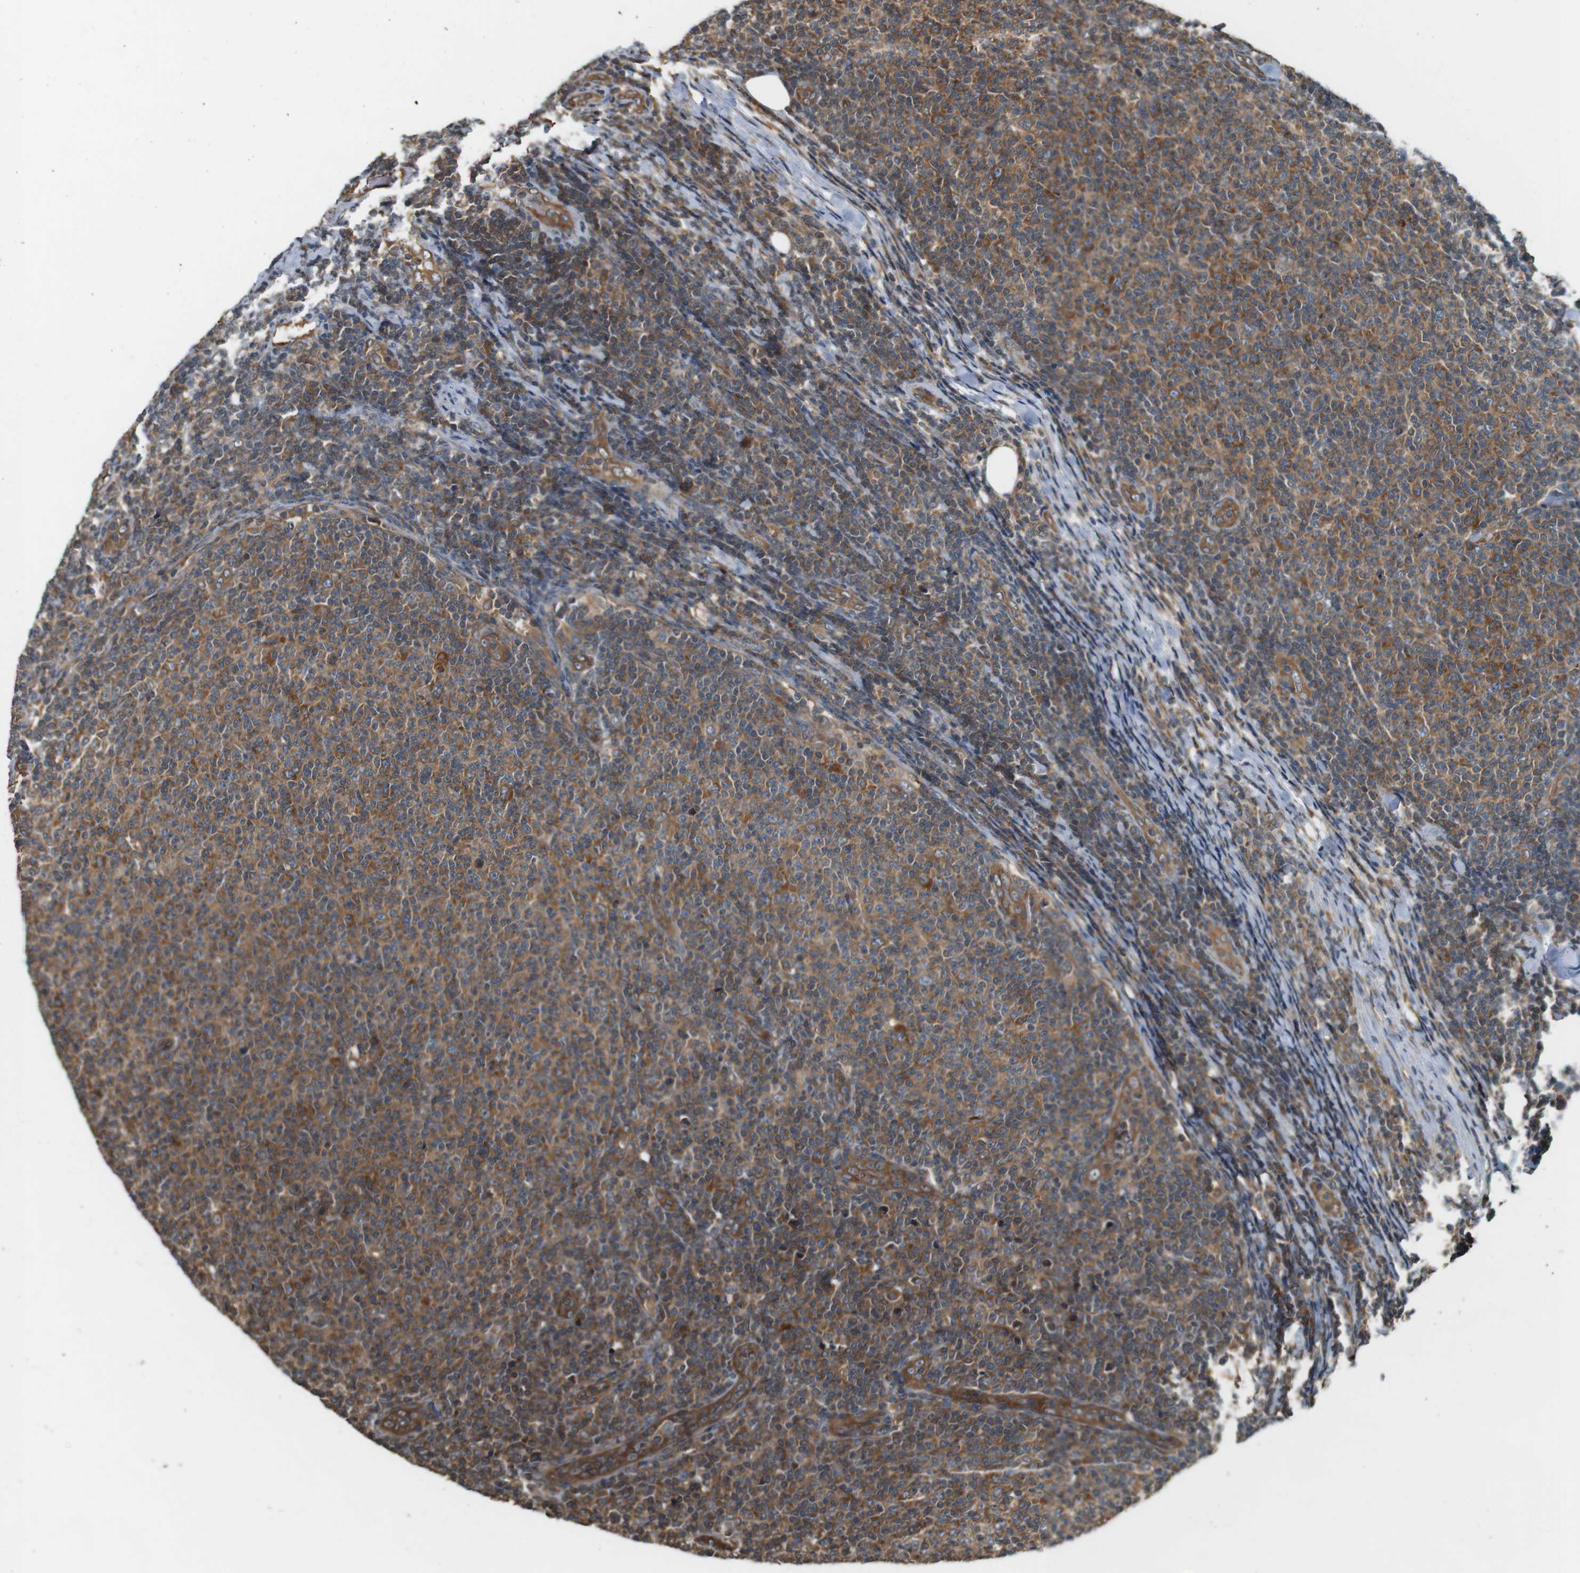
{"staining": {"intensity": "moderate", "quantity": "25%-75%", "location": "cytoplasmic/membranous"}, "tissue": "lymphoma", "cell_type": "Tumor cells", "image_type": "cancer", "snomed": [{"axis": "morphology", "description": "Malignant lymphoma, non-Hodgkin's type, Low grade"}, {"axis": "topography", "description": "Lymph node"}], "caption": "Protein staining of lymphoma tissue shows moderate cytoplasmic/membranous expression in about 25%-75% of tumor cells.", "gene": "PA2G4", "patient": {"sex": "male", "age": 66}}